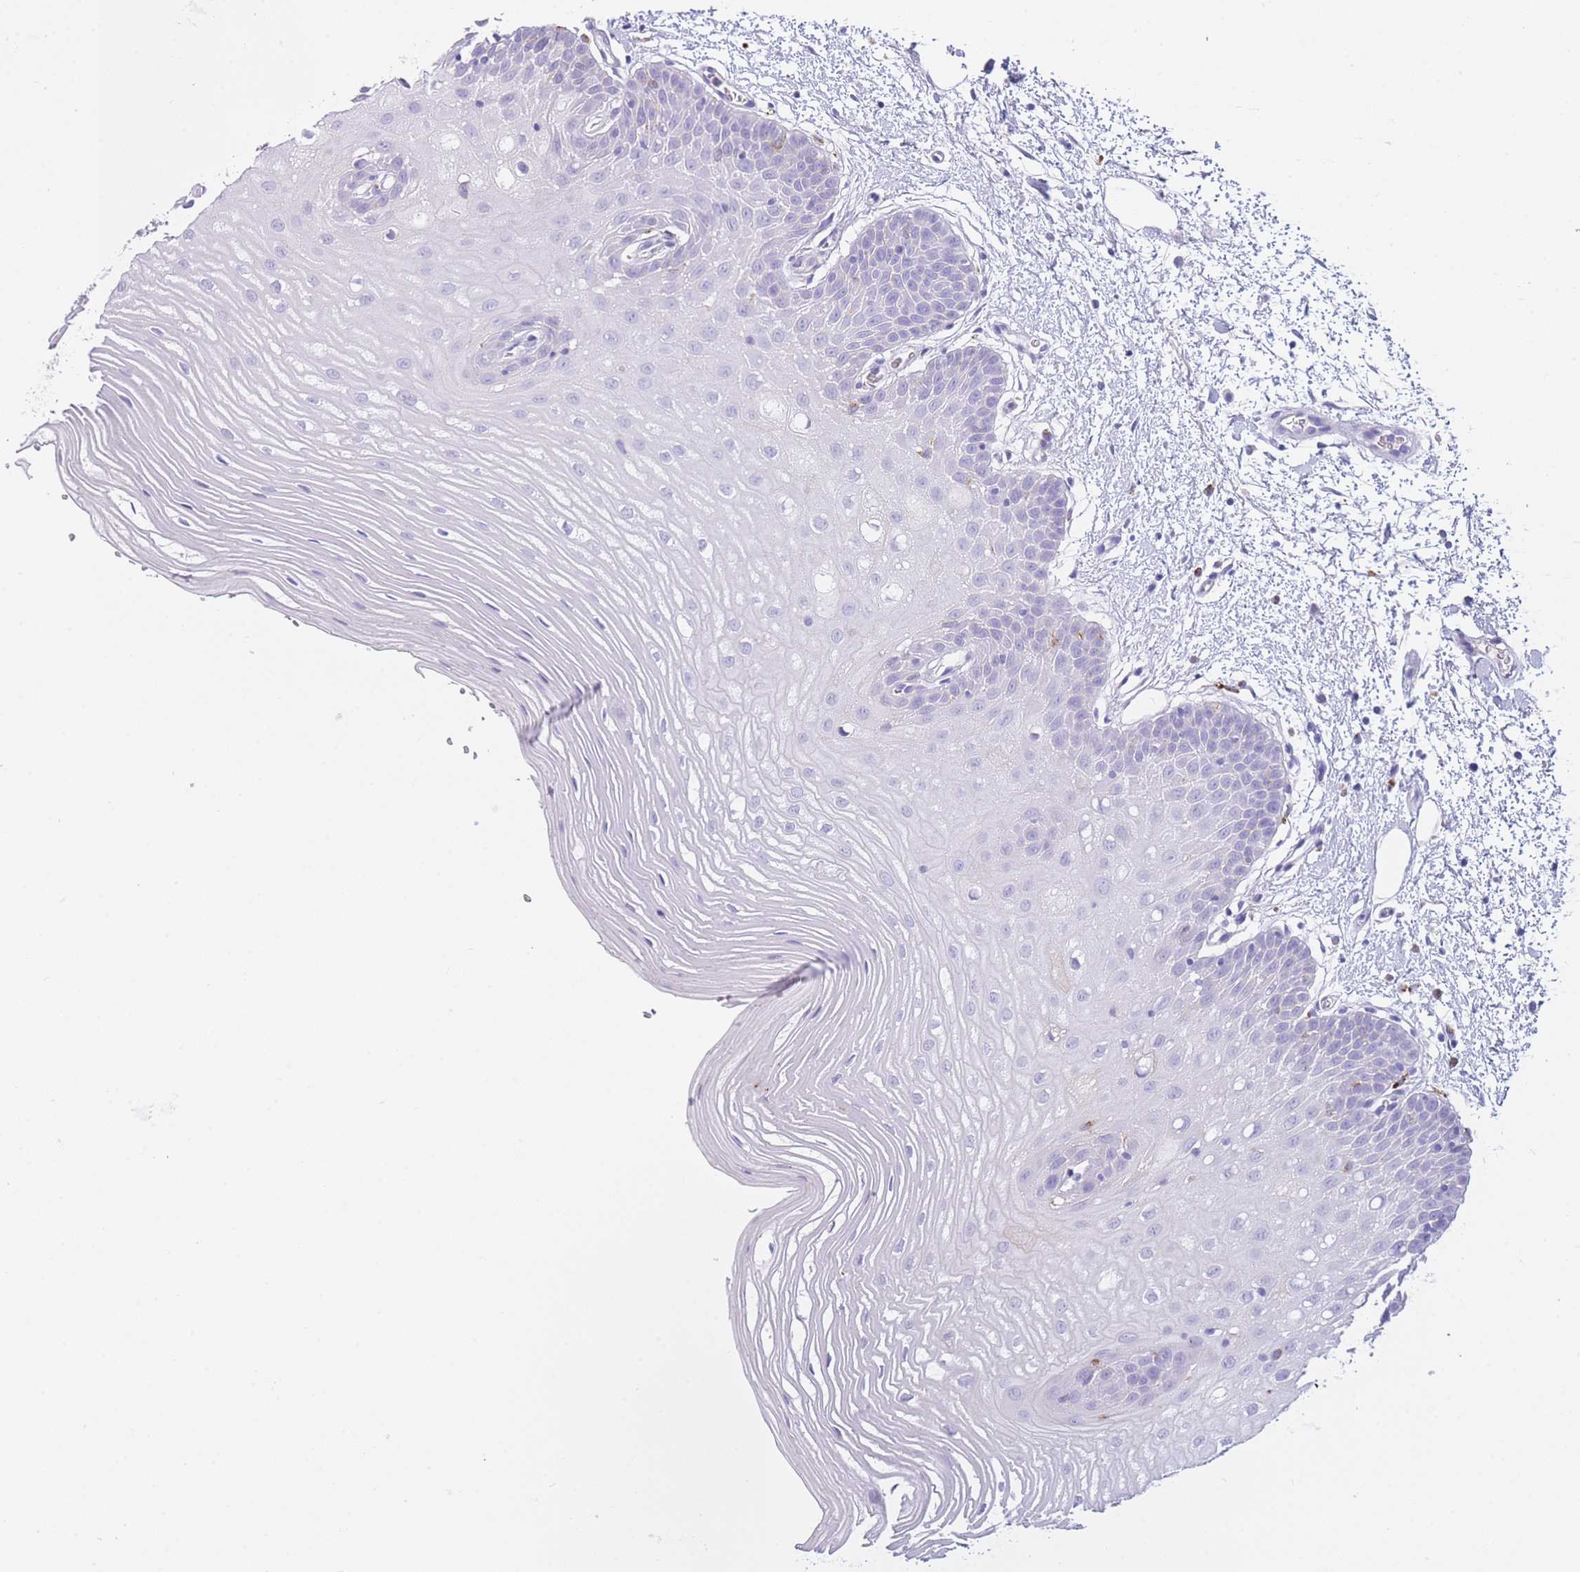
{"staining": {"intensity": "negative", "quantity": "none", "location": "none"}, "tissue": "oral mucosa", "cell_type": "Squamous epithelial cells", "image_type": "normal", "snomed": [{"axis": "morphology", "description": "Normal tissue, NOS"}, {"axis": "topography", "description": "Oral tissue"}, {"axis": "topography", "description": "Tounge, NOS"}], "caption": "An image of human oral mucosa is negative for staining in squamous epithelial cells. (Brightfield microscopy of DAB (3,3'-diaminobenzidine) IHC at high magnification).", "gene": "PLBD1", "patient": {"sex": "female", "age": 73}}